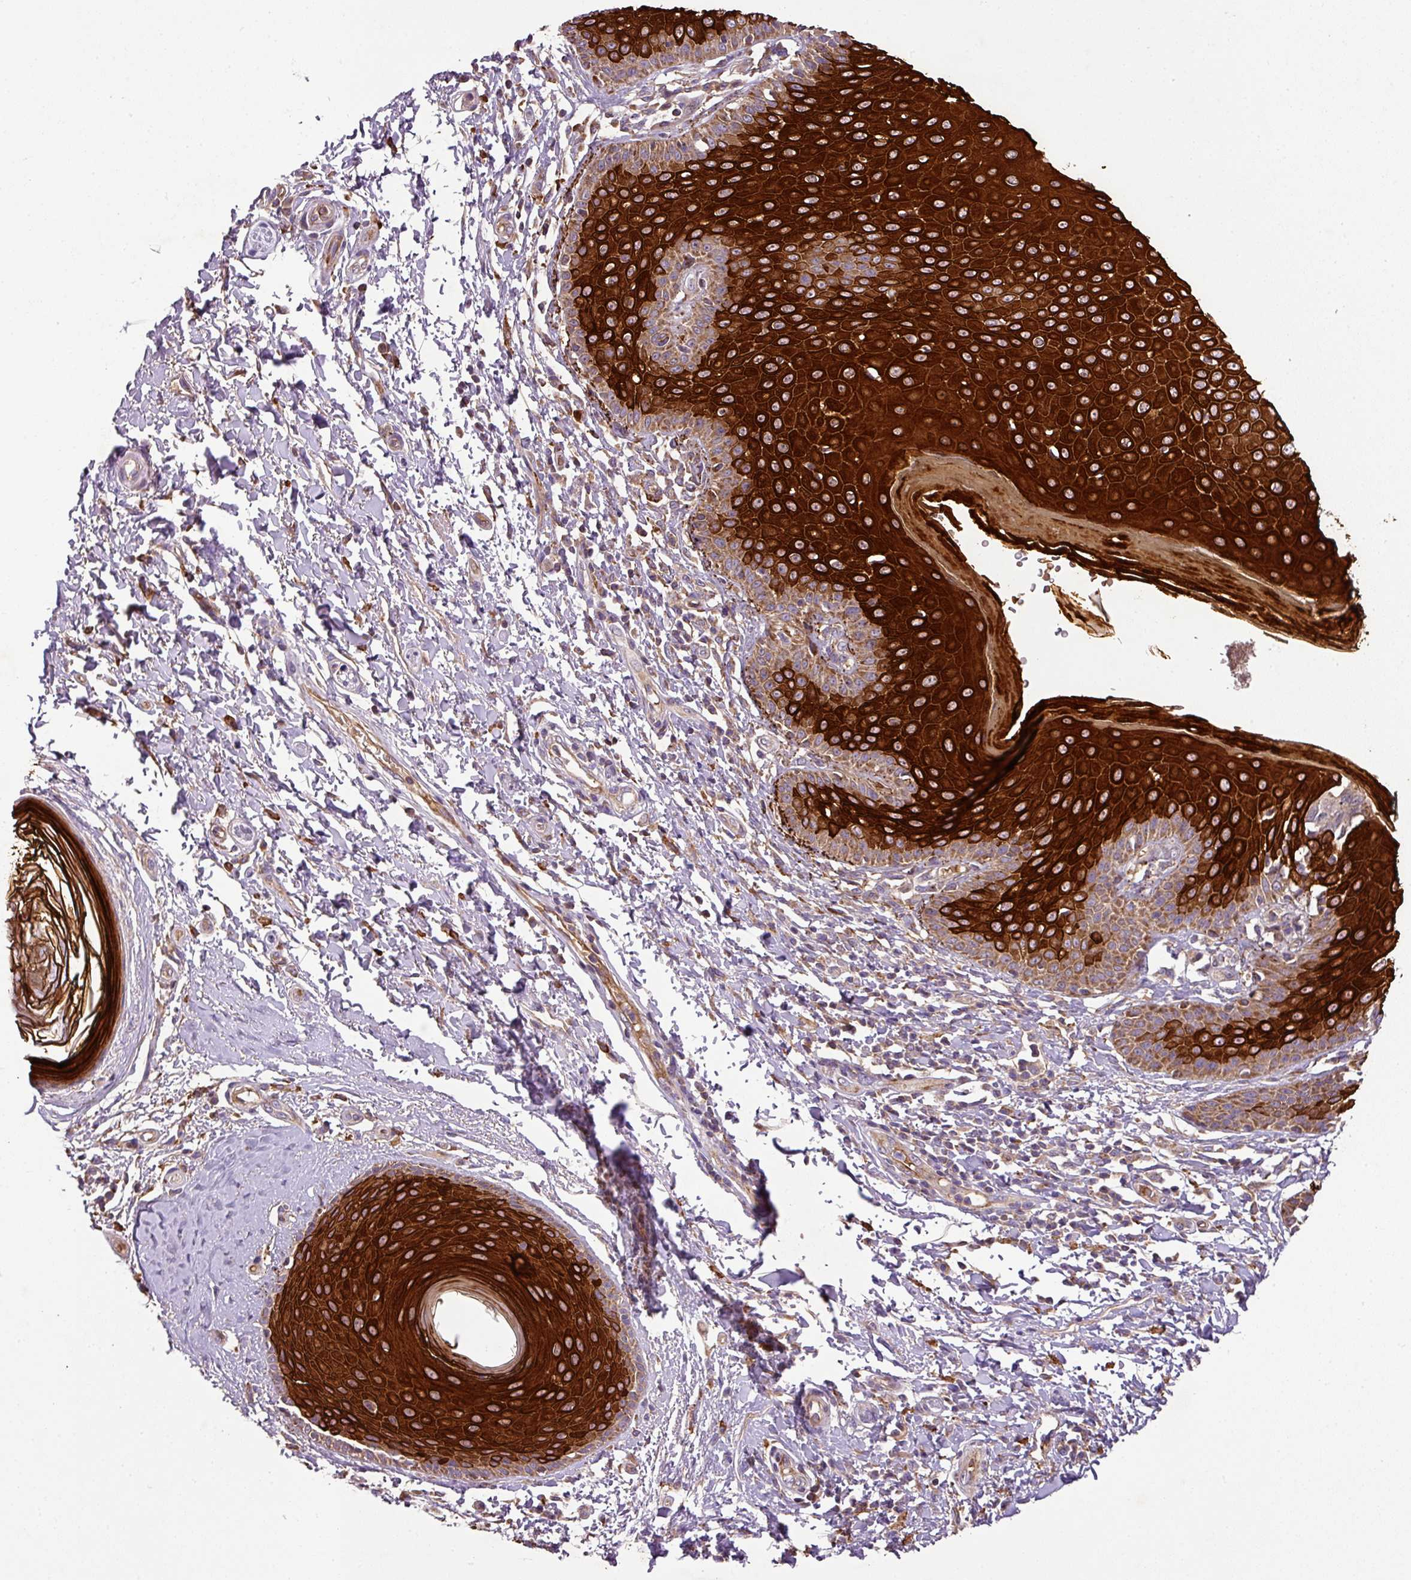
{"staining": {"intensity": "strong", "quantity": ">75%", "location": "cytoplasmic/membranous"}, "tissue": "skin", "cell_type": "Epidermal cells", "image_type": "normal", "snomed": [{"axis": "morphology", "description": "Normal tissue, NOS"}, {"axis": "topography", "description": "Peripheral nerve tissue"}], "caption": "Strong cytoplasmic/membranous protein positivity is identified in about >75% of epidermal cells in skin.", "gene": "ZNF513", "patient": {"sex": "male", "age": 51}}